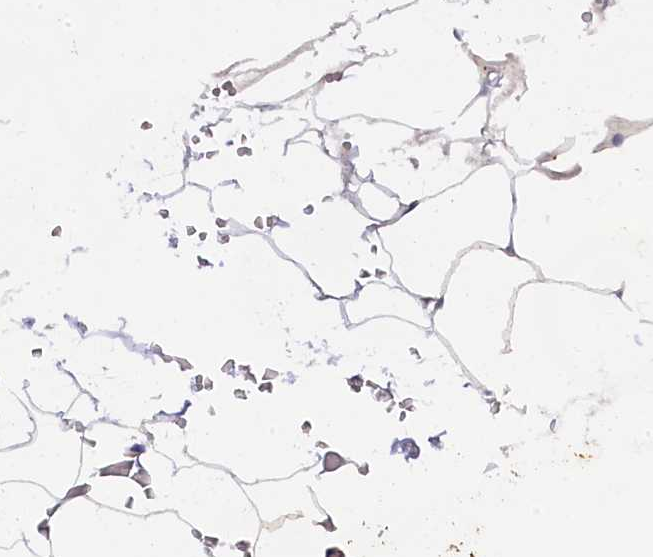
{"staining": {"intensity": "moderate", "quantity": ">75%", "location": "cytoplasmic/membranous,nuclear"}, "tissue": "adipose tissue", "cell_type": "Adipocytes", "image_type": "normal", "snomed": [{"axis": "morphology", "description": "Normal tissue, NOS"}, {"axis": "topography", "description": "Gallbladder"}, {"axis": "topography", "description": "Peripheral nerve tissue"}], "caption": "Adipocytes exhibit moderate cytoplasmic/membranous,nuclear staining in approximately >75% of cells in unremarkable adipose tissue.", "gene": "SP4", "patient": {"sex": "male", "age": 38}}